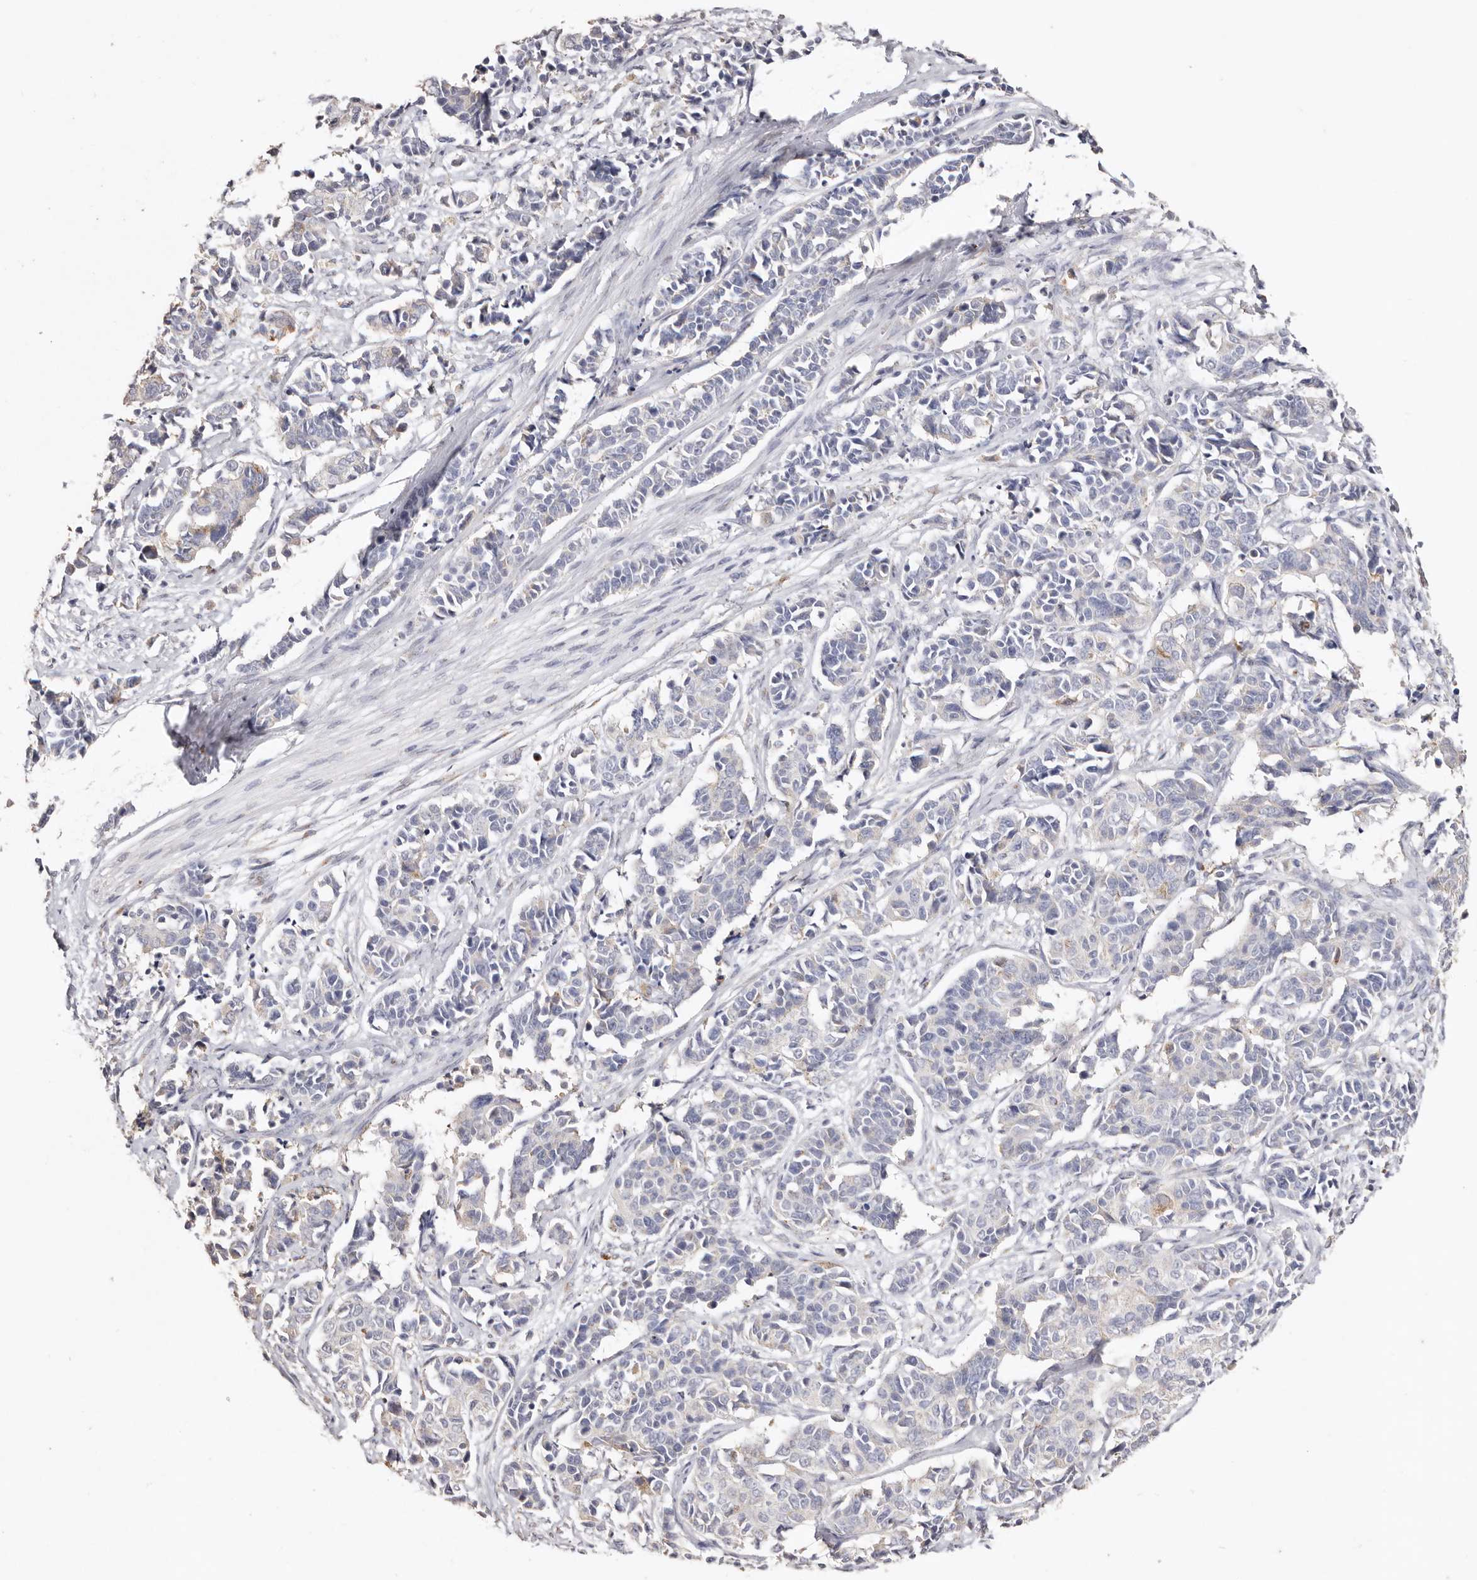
{"staining": {"intensity": "negative", "quantity": "none", "location": "none"}, "tissue": "cervical cancer", "cell_type": "Tumor cells", "image_type": "cancer", "snomed": [{"axis": "morphology", "description": "Normal tissue, NOS"}, {"axis": "morphology", "description": "Squamous cell carcinoma, NOS"}, {"axis": "topography", "description": "Cervix"}], "caption": "Cervical squamous cell carcinoma was stained to show a protein in brown. There is no significant expression in tumor cells. The staining is performed using DAB (3,3'-diaminobenzidine) brown chromogen with nuclei counter-stained in using hematoxylin.", "gene": "LGALS7B", "patient": {"sex": "female", "age": 35}}